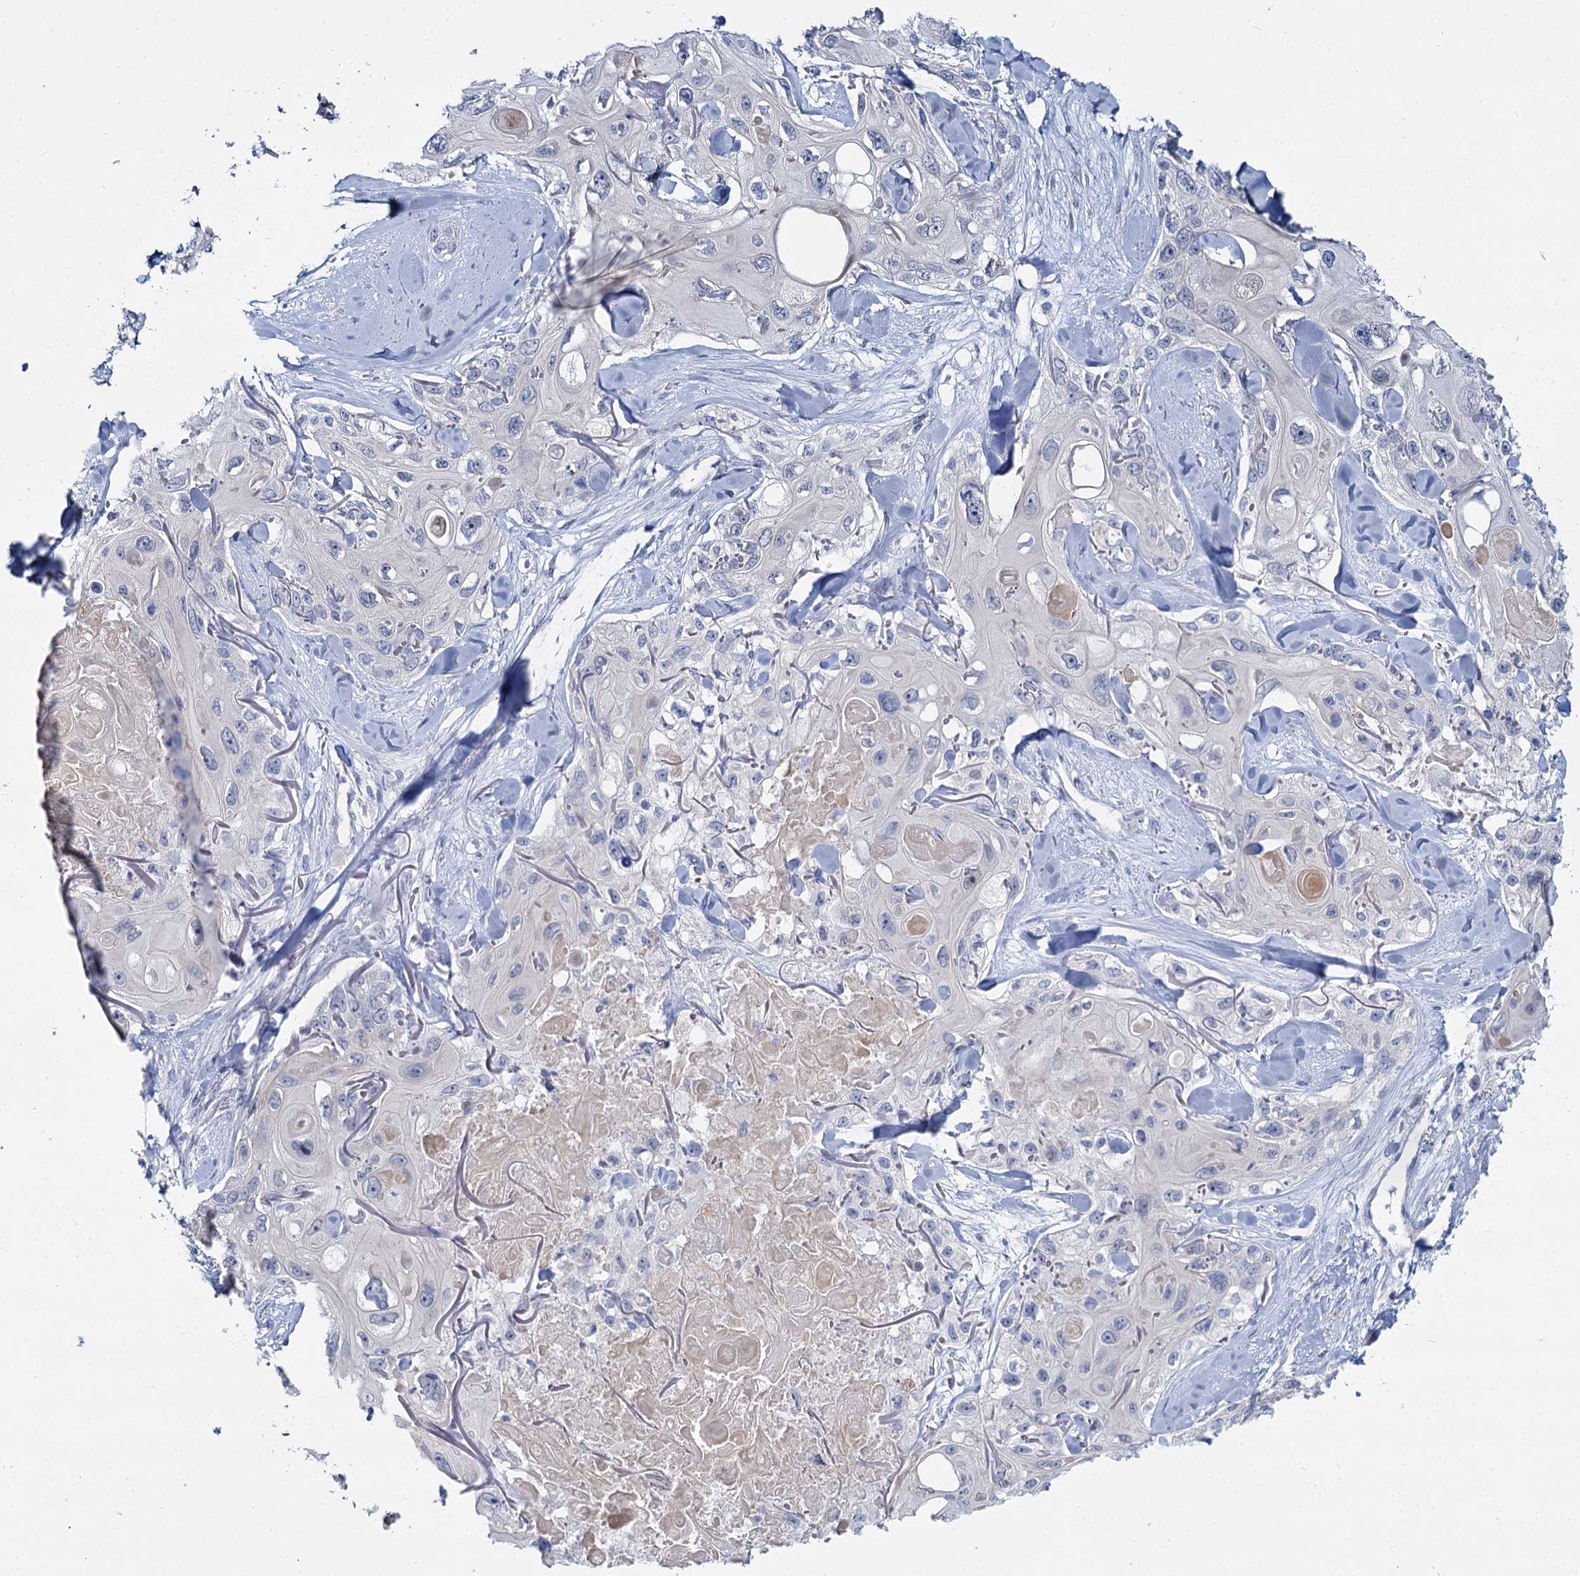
{"staining": {"intensity": "negative", "quantity": "none", "location": "none"}, "tissue": "skin cancer", "cell_type": "Tumor cells", "image_type": "cancer", "snomed": [{"axis": "morphology", "description": "Normal tissue, NOS"}, {"axis": "morphology", "description": "Squamous cell carcinoma, NOS"}, {"axis": "topography", "description": "Skin"}], "caption": "This is an immunohistochemistry histopathology image of skin cancer (squamous cell carcinoma). There is no expression in tumor cells.", "gene": "ACRBP", "patient": {"sex": "male", "age": 72}}